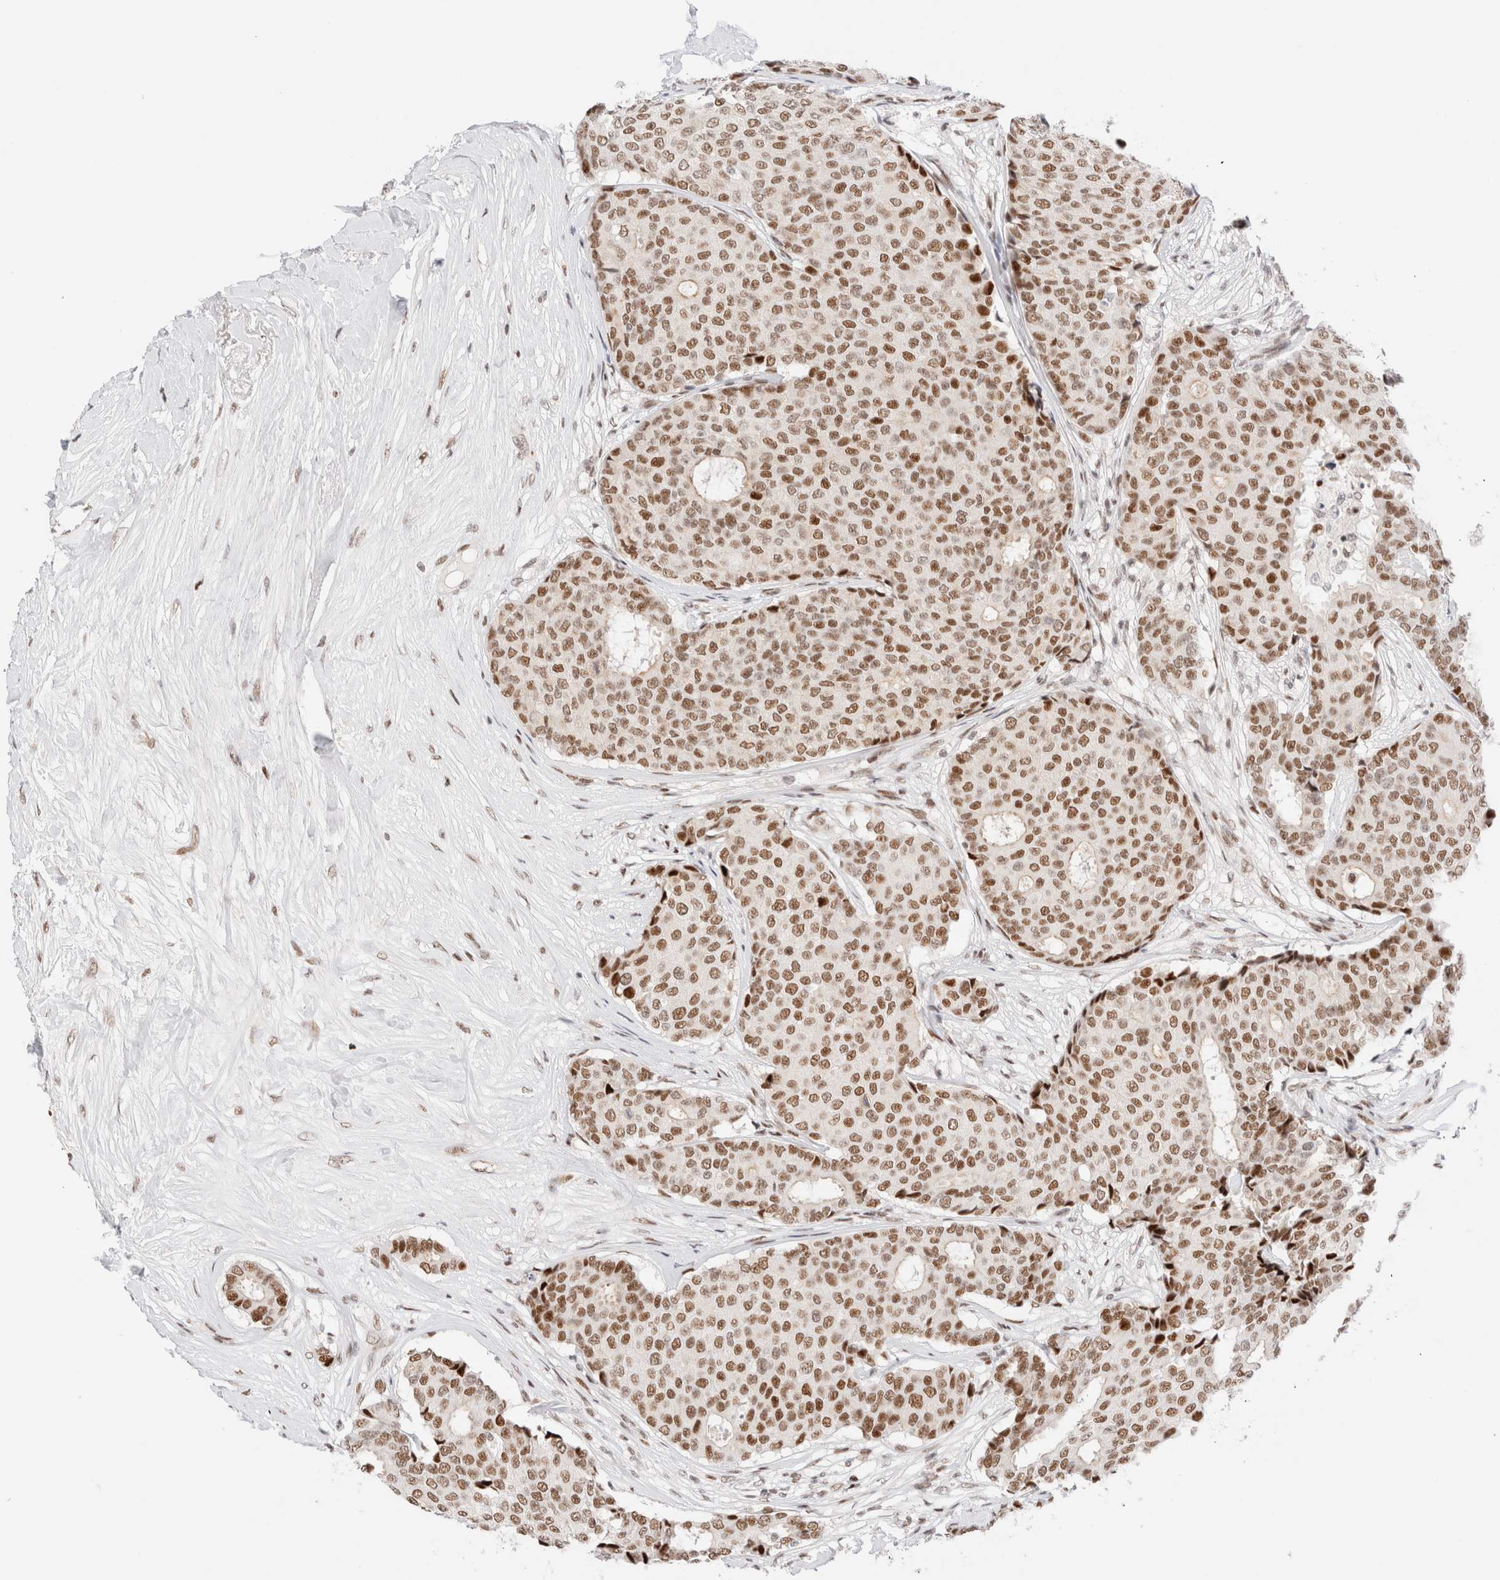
{"staining": {"intensity": "moderate", "quantity": ">75%", "location": "nuclear"}, "tissue": "breast cancer", "cell_type": "Tumor cells", "image_type": "cancer", "snomed": [{"axis": "morphology", "description": "Duct carcinoma"}, {"axis": "topography", "description": "Breast"}], "caption": "DAB immunohistochemical staining of breast cancer (infiltrating ductal carcinoma) exhibits moderate nuclear protein expression in about >75% of tumor cells. The protein of interest is stained brown, and the nuclei are stained in blue (DAB (3,3'-diaminobenzidine) IHC with brightfield microscopy, high magnification).", "gene": "ZNF282", "patient": {"sex": "female", "age": 75}}